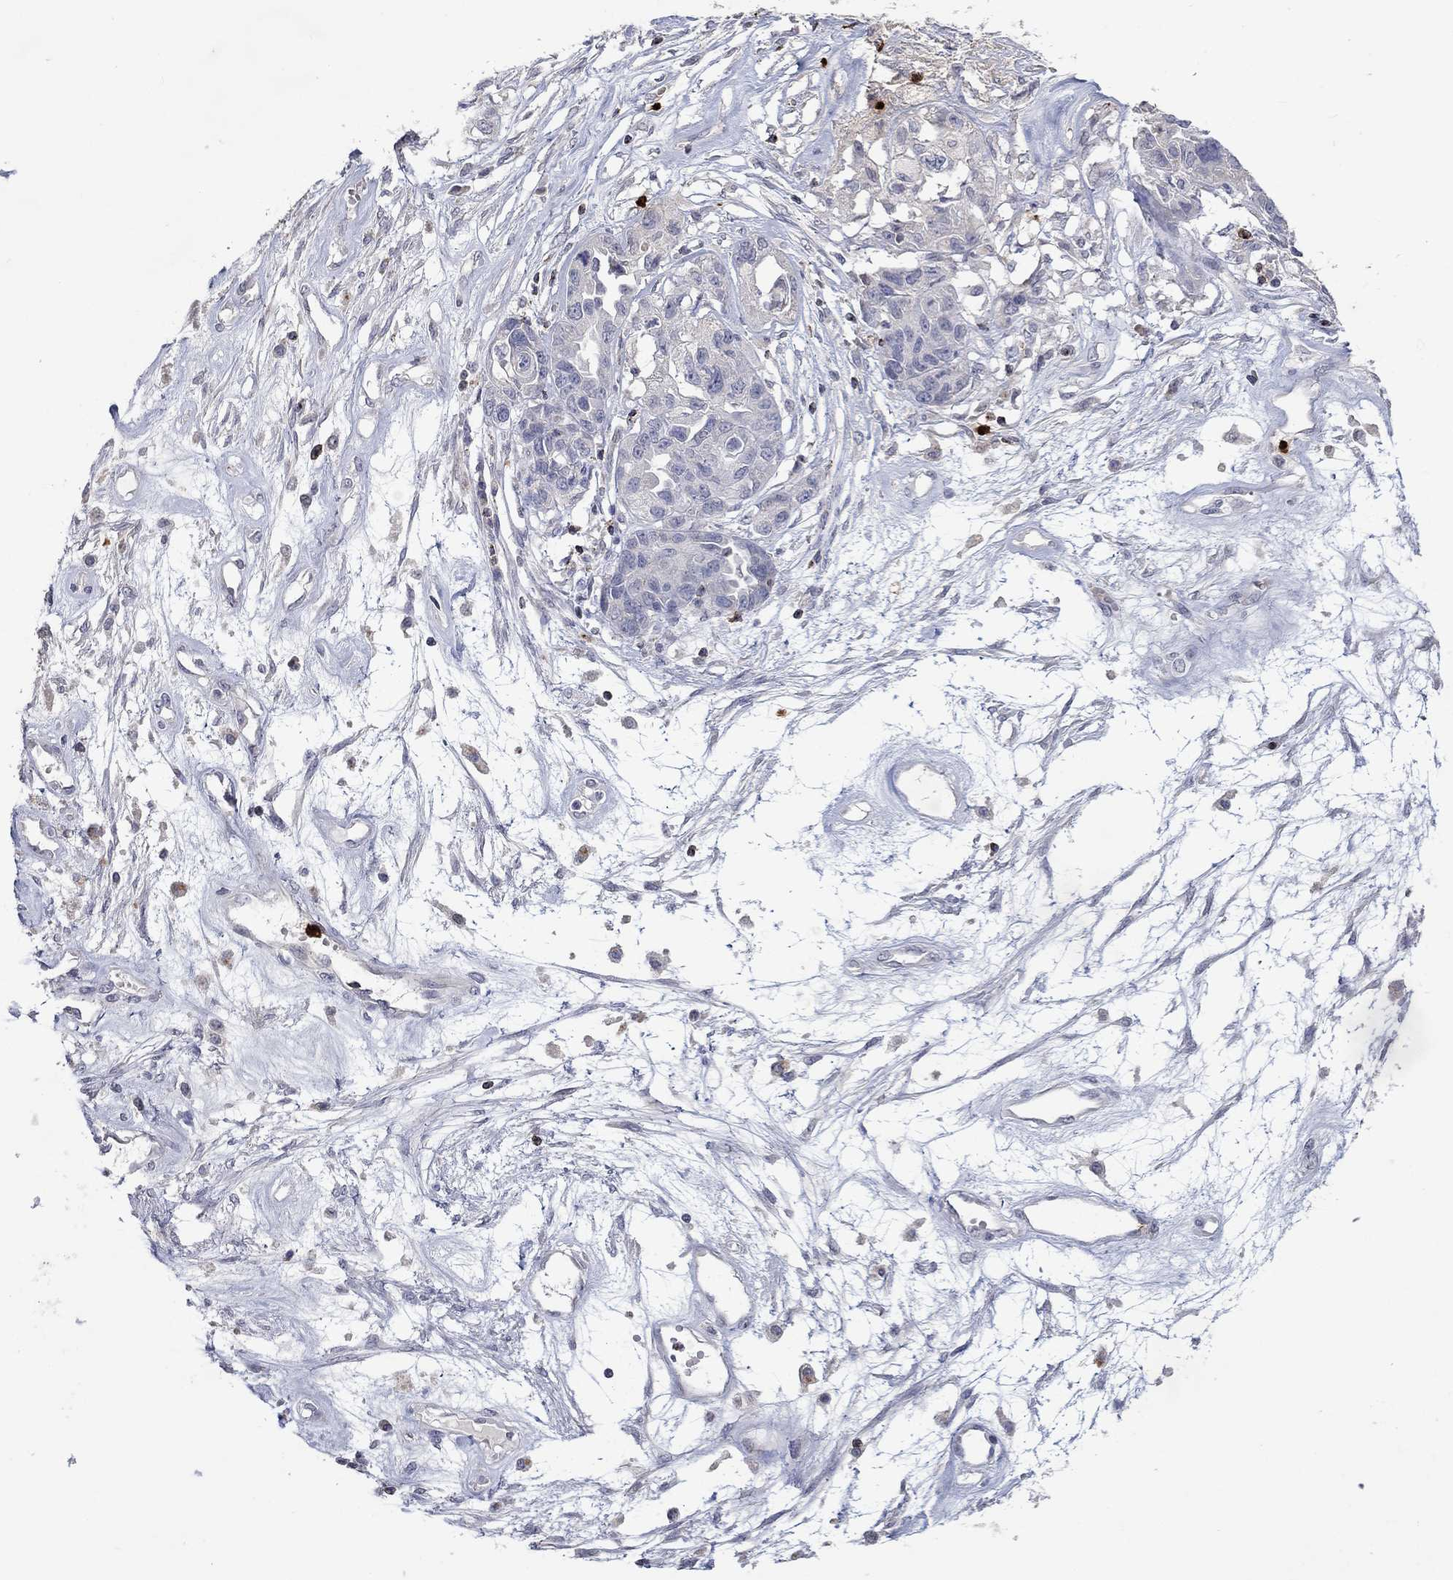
{"staining": {"intensity": "negative", "quantity": "none", "location": "none"}, "tissue": "ovarian cancer", "cell_type": "Tumor cells", "image_type": "cancer", "snomed": [{"axis": "morphology", "description": "Cystadenocarcinoma, serous, NOS"}, {"axis": "topography", "description": "Ovary"}], "caption": "Immunohistochemistry image of ovarian cancer stained for a protein (brown), which reveals no staining in tumor cells. (Stains: DAB (3,3'-diaminobenzidine) immunohistochemistry with hematoxylin counter stain, Microscopy: brightfield microscopy at high magnification).", "gene": "CCL5", "patient": {"sex": "female", "age": 87}}